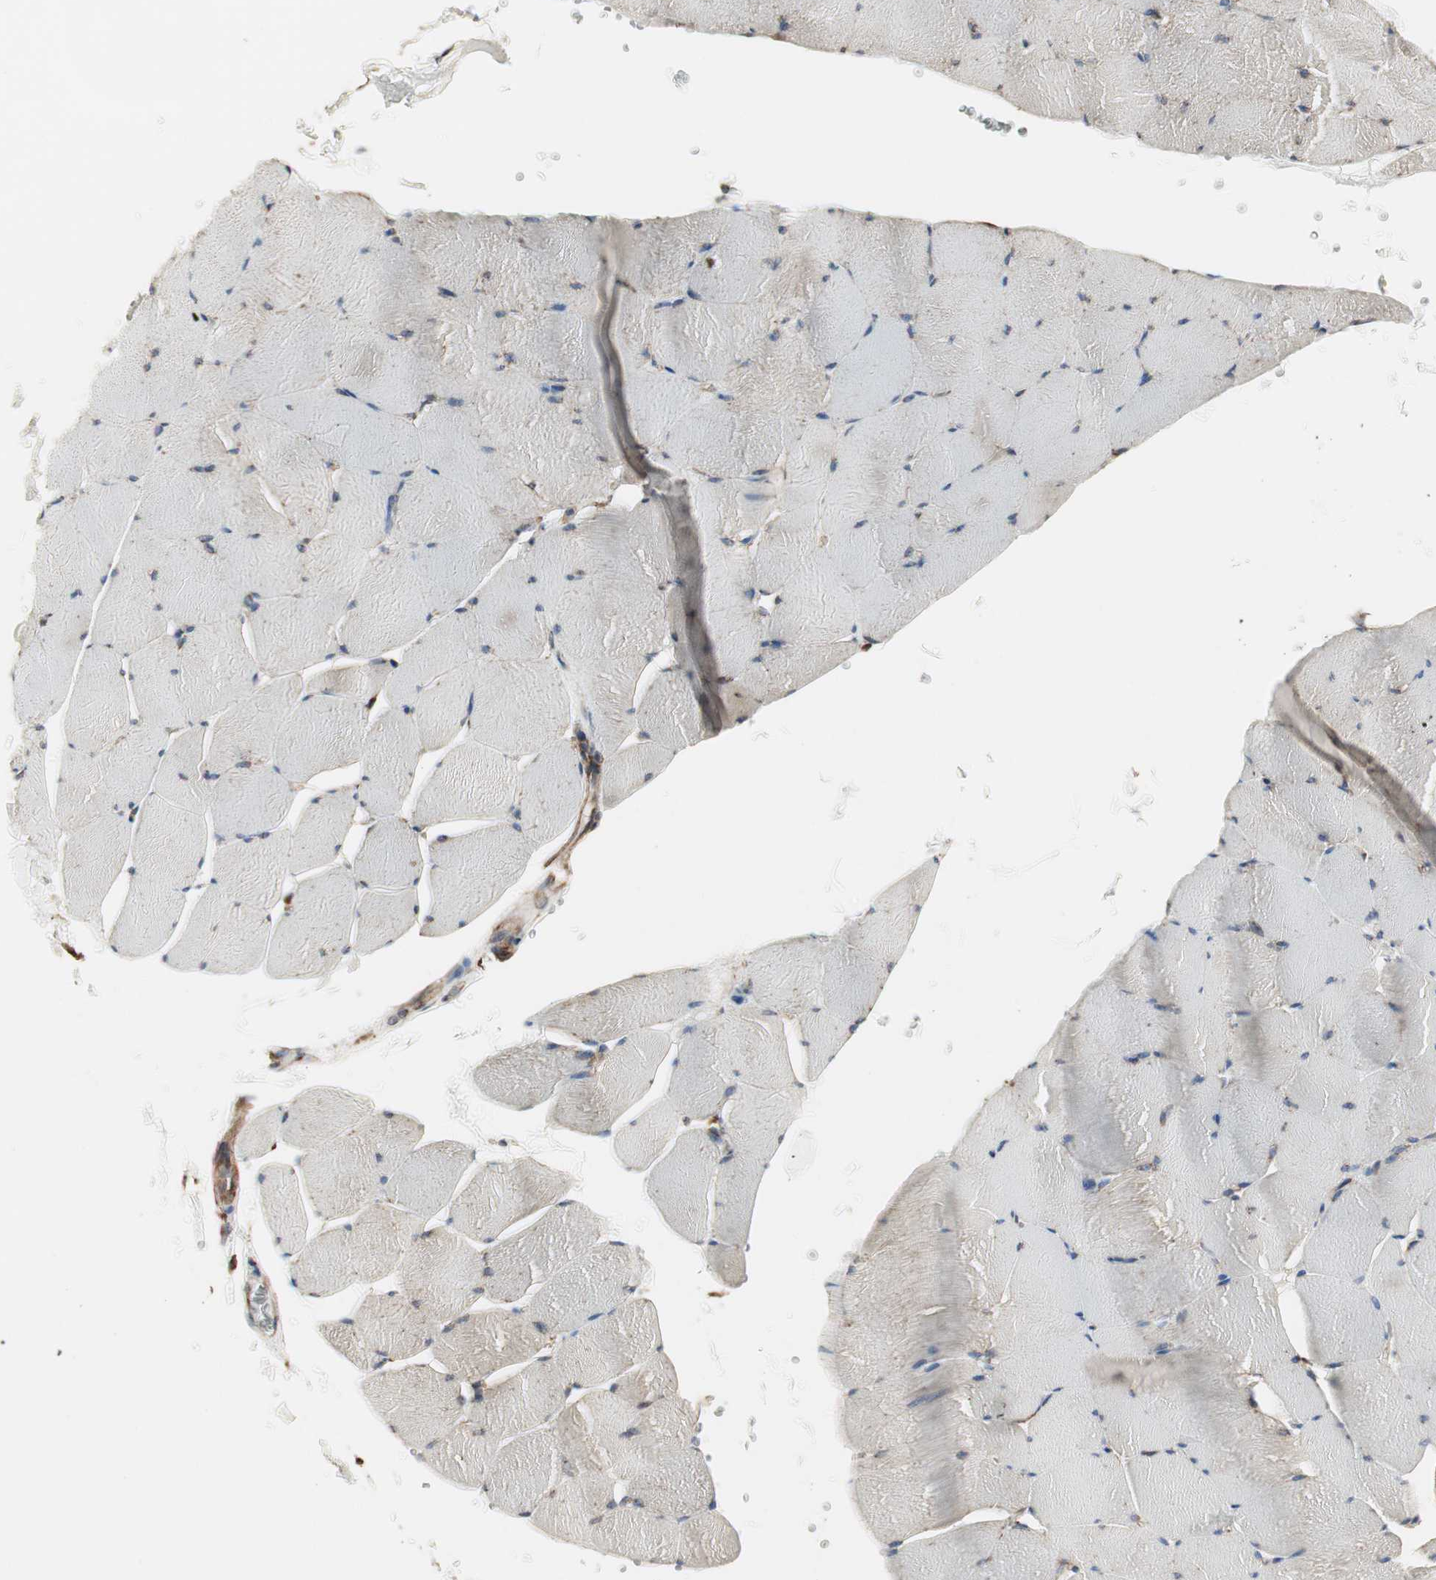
{"staining": {"intensity": "moderate", "quantity": "25%-75%", "location": "cytoplasmic/membranous"}, "tissue": "skeletal muscle", "cell_type": "Myocytes", "image_type": "normal", "snomed": [{"axis": "morphology", "description": "Normal tissue, NOS"}, {"axis": "topography", "description": "Skeletal muscle"}], "caption": "Moderate cytoplasmic/membranous positivity for a protein is seen in approximately 25%-75% of myocytes of benign skeletal muscle using IHC.", "gene": "H6PD", "patient": {"sex": "male", "age": 62}}